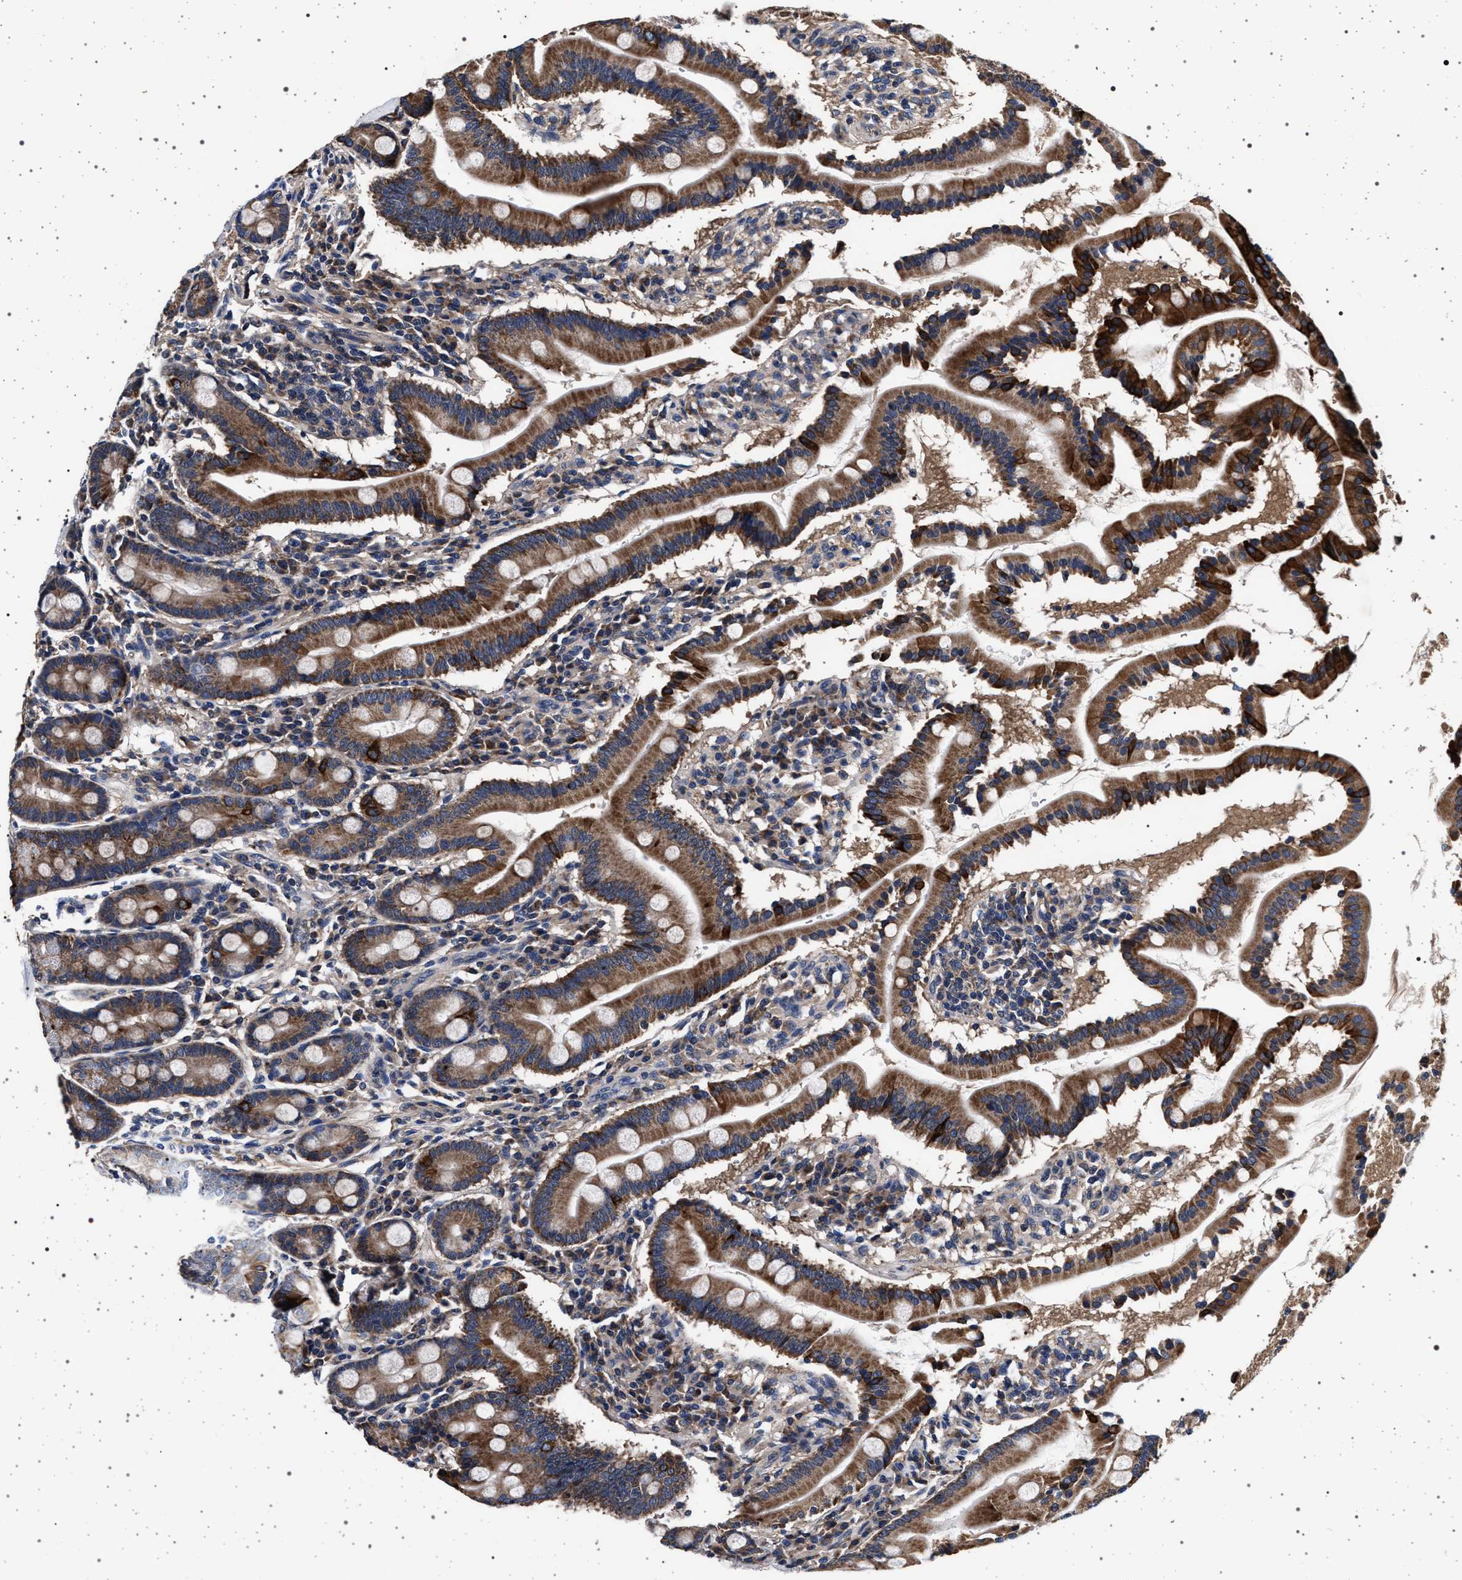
{"staining": {"intensity": "moderate", "quantity": ">75%", "location": "cytoplasmic/membranous"}, "tissue": "duodenum", "cell_type": "Glandular cells", "image_type": "normal", "snomed": [{"axis": "morphology", "description": "Normal tissue, NOS"}, {"axis": "topography", "description": "Duodenum"}], "caption": "Brown immunohistochemical staining in benign human duodenum shows moderate cytoplasmic/membranous staining in approximately >75% of glandular cells.", "gene": "MAP3K2", "patient": {"sex": "male", "age": 50}}